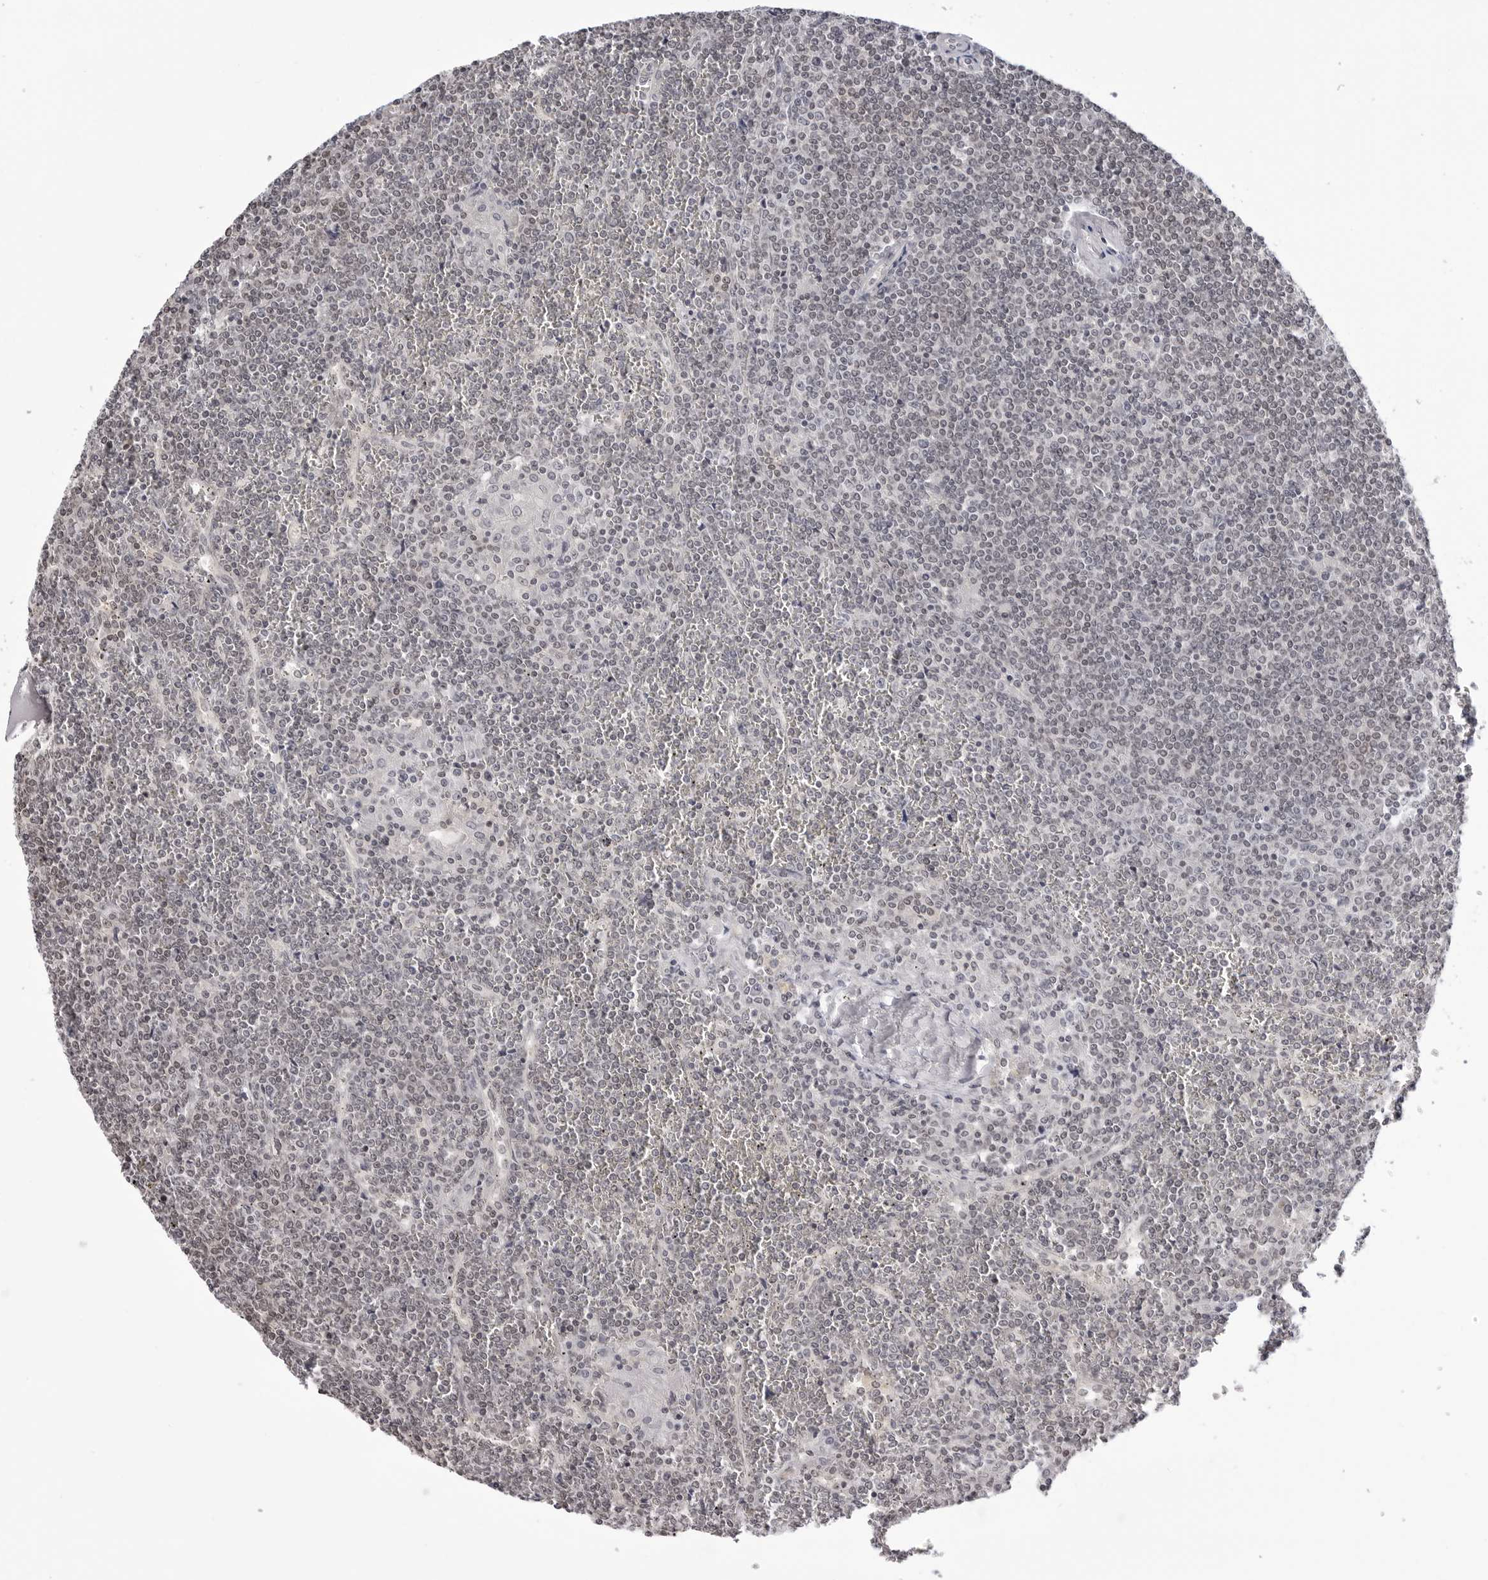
{"staining": {"intensity": "negative", "quantity": "none", "location": "none"}, "tissue": "lymphoma", "cell_type": "Tumor cells", "image_type": "cancer", "snomed": [{"axis": "morphology", "description": "Malignant lymphoma, non-Hodgkin's type, Low grade"}, {"axis": "topography", "description": "Spleen"}], "caption": "Tumor cells are negative for protein expression in human lymphoma.", "gene": "YWHAG", "patient": {"sex": "female", "age": 19}}